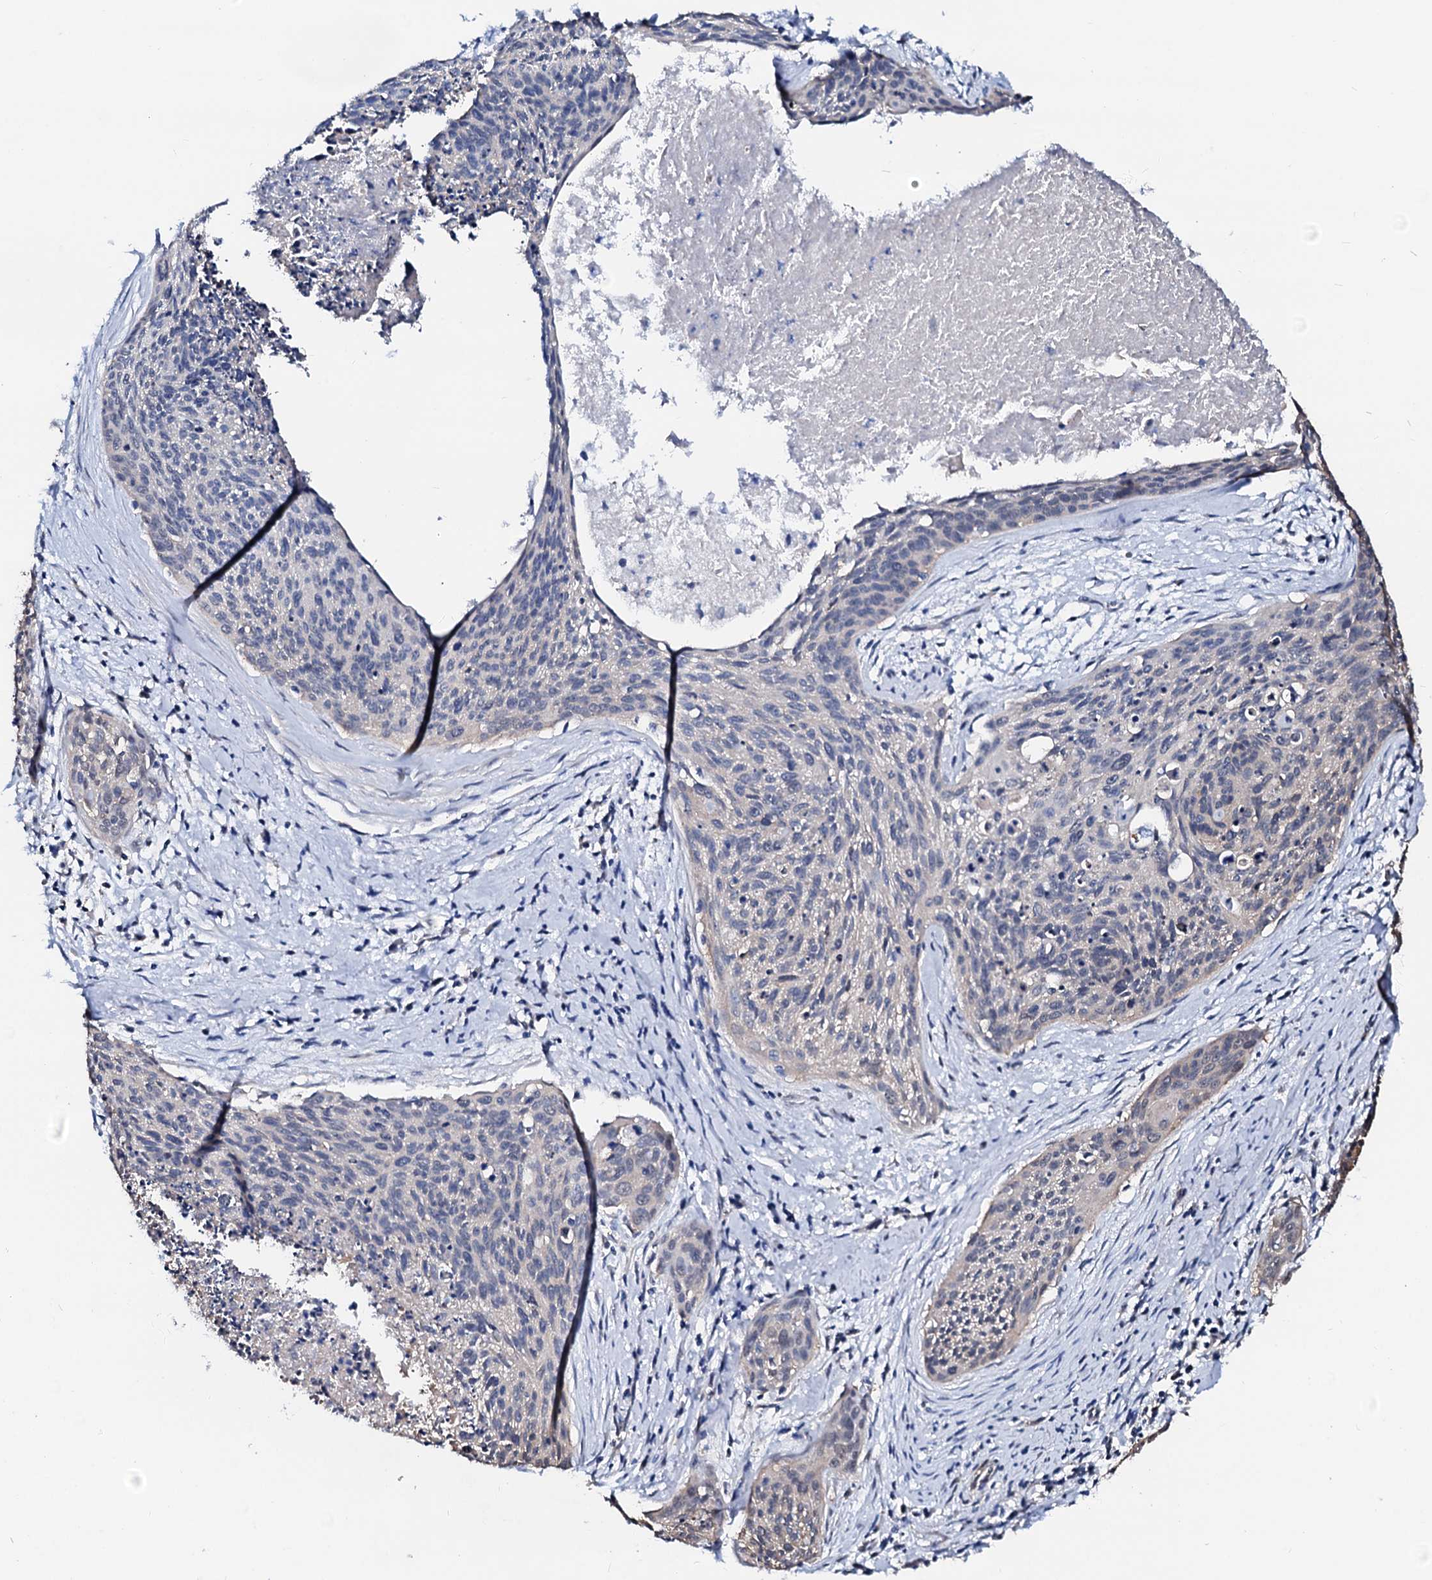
{"staining": {"intensity": "negative", "quantity": "none", "location": "none"}, "tissue": "cervical cancer", "cell_type": "Tumor cells", "image_type": "cancer", "snomed": [{"axis": "morphology", "description": "Squamous cell carcinoma, NOS"}, {"axis": "topography", "description": "Cervix"}], "caption": "This is an immunohistochemistry (IHC) photomicrograph of cervical cancer (squamous cell carcinoma). There is no positivity in tumor cells.", "gene": "CSN2", "patient": {"sex": "female", "age": 55}}